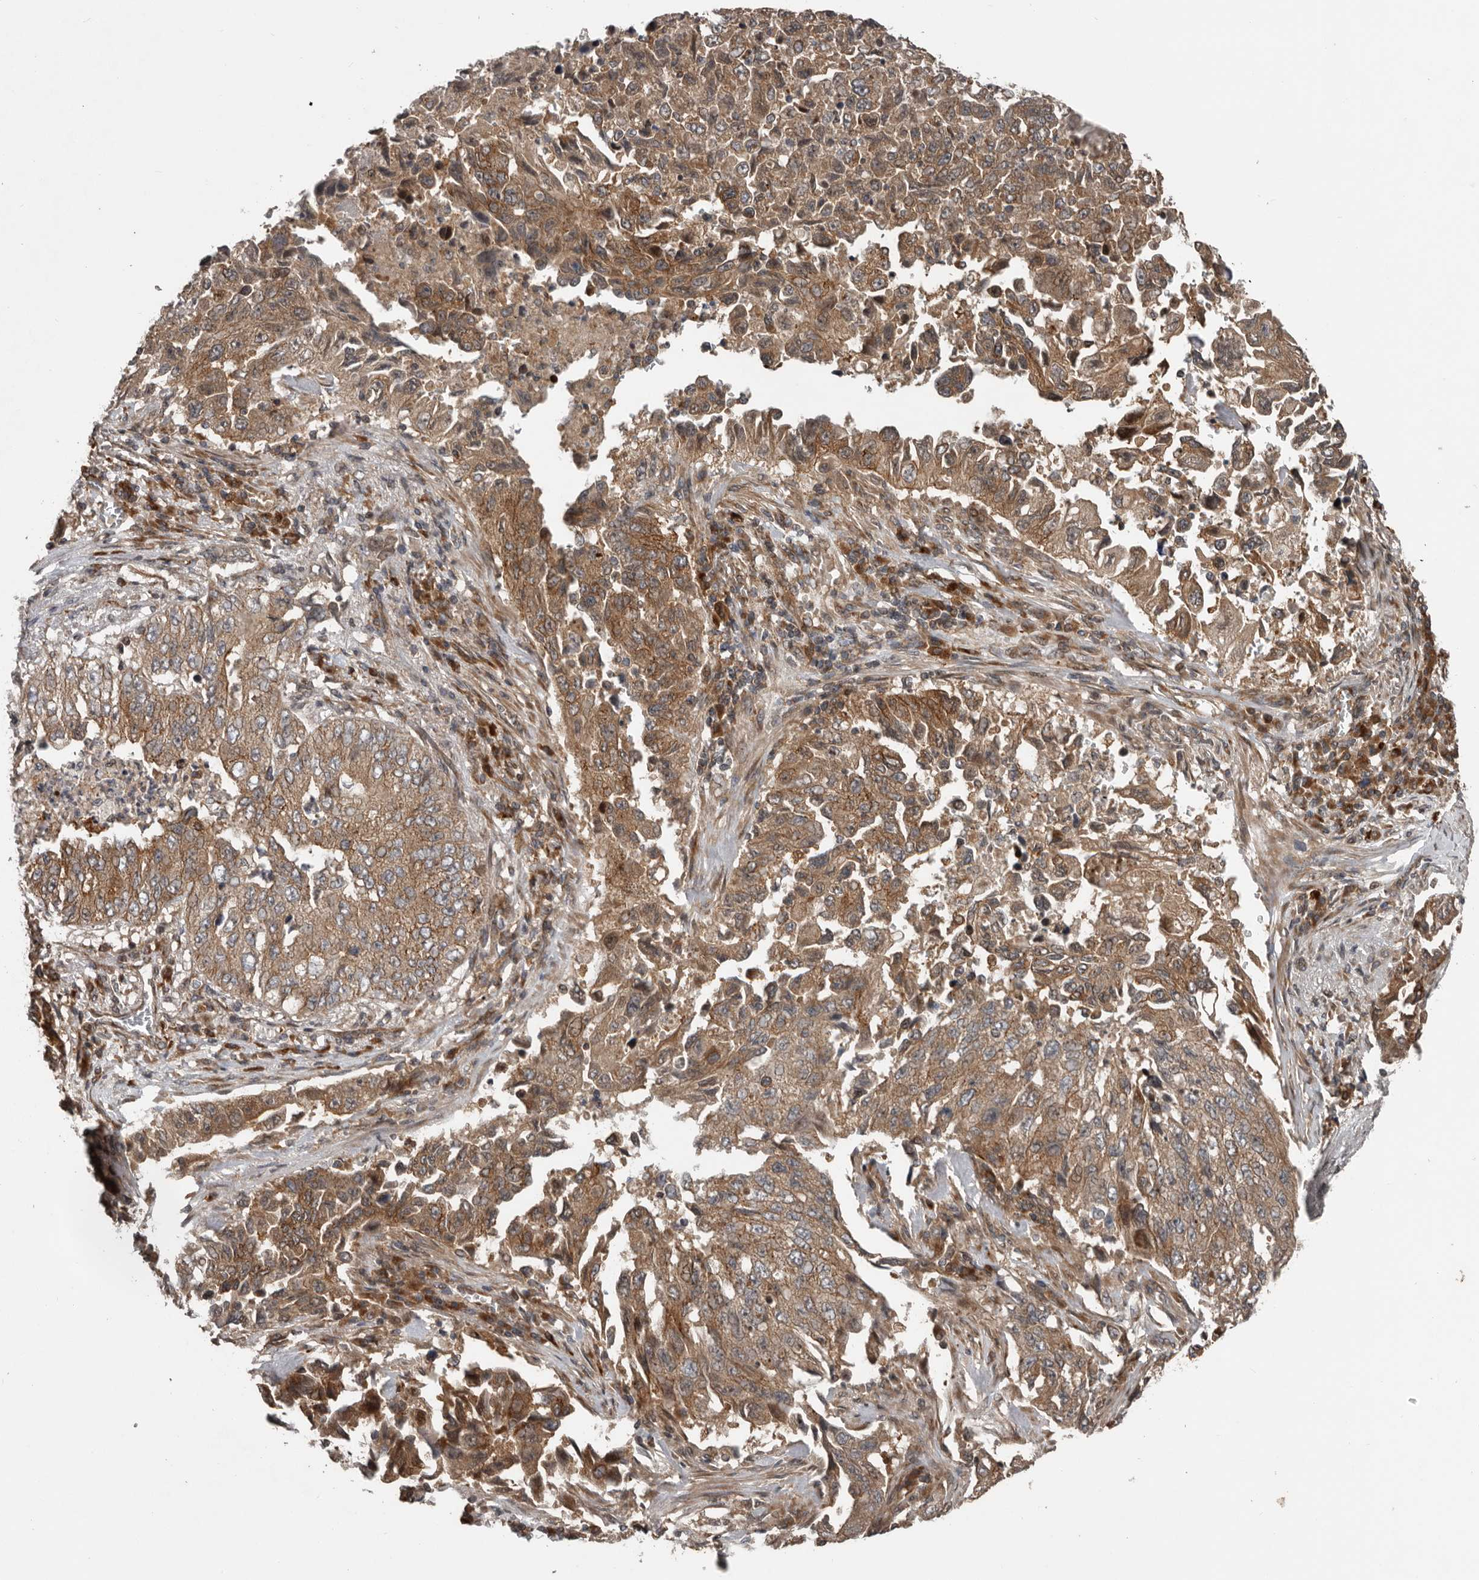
{"staining": {"intensity": "moderate", "quantity": ">75%", "location": "cytoplasmic/membranous"}, "tissue": "lung cancer", "cell_type": "Tumor cells", "image_type": "cancer", "snomed": [{"axis": "morphology", "description": "Adenocarcinoma, NOS"}, {"axis": "topography", "description": "Lung"}], "caption": "Moderate cytoplasmic/membranous positivity is identified in about >75% of tumor cells in lung adenocarcinoma. (DAB (3,3'-diaminobenzidine) IHC with brightfield microscopy, high magnification).", "gene": "CCDC190", "patient": {"sex": "female", "age": 51}}